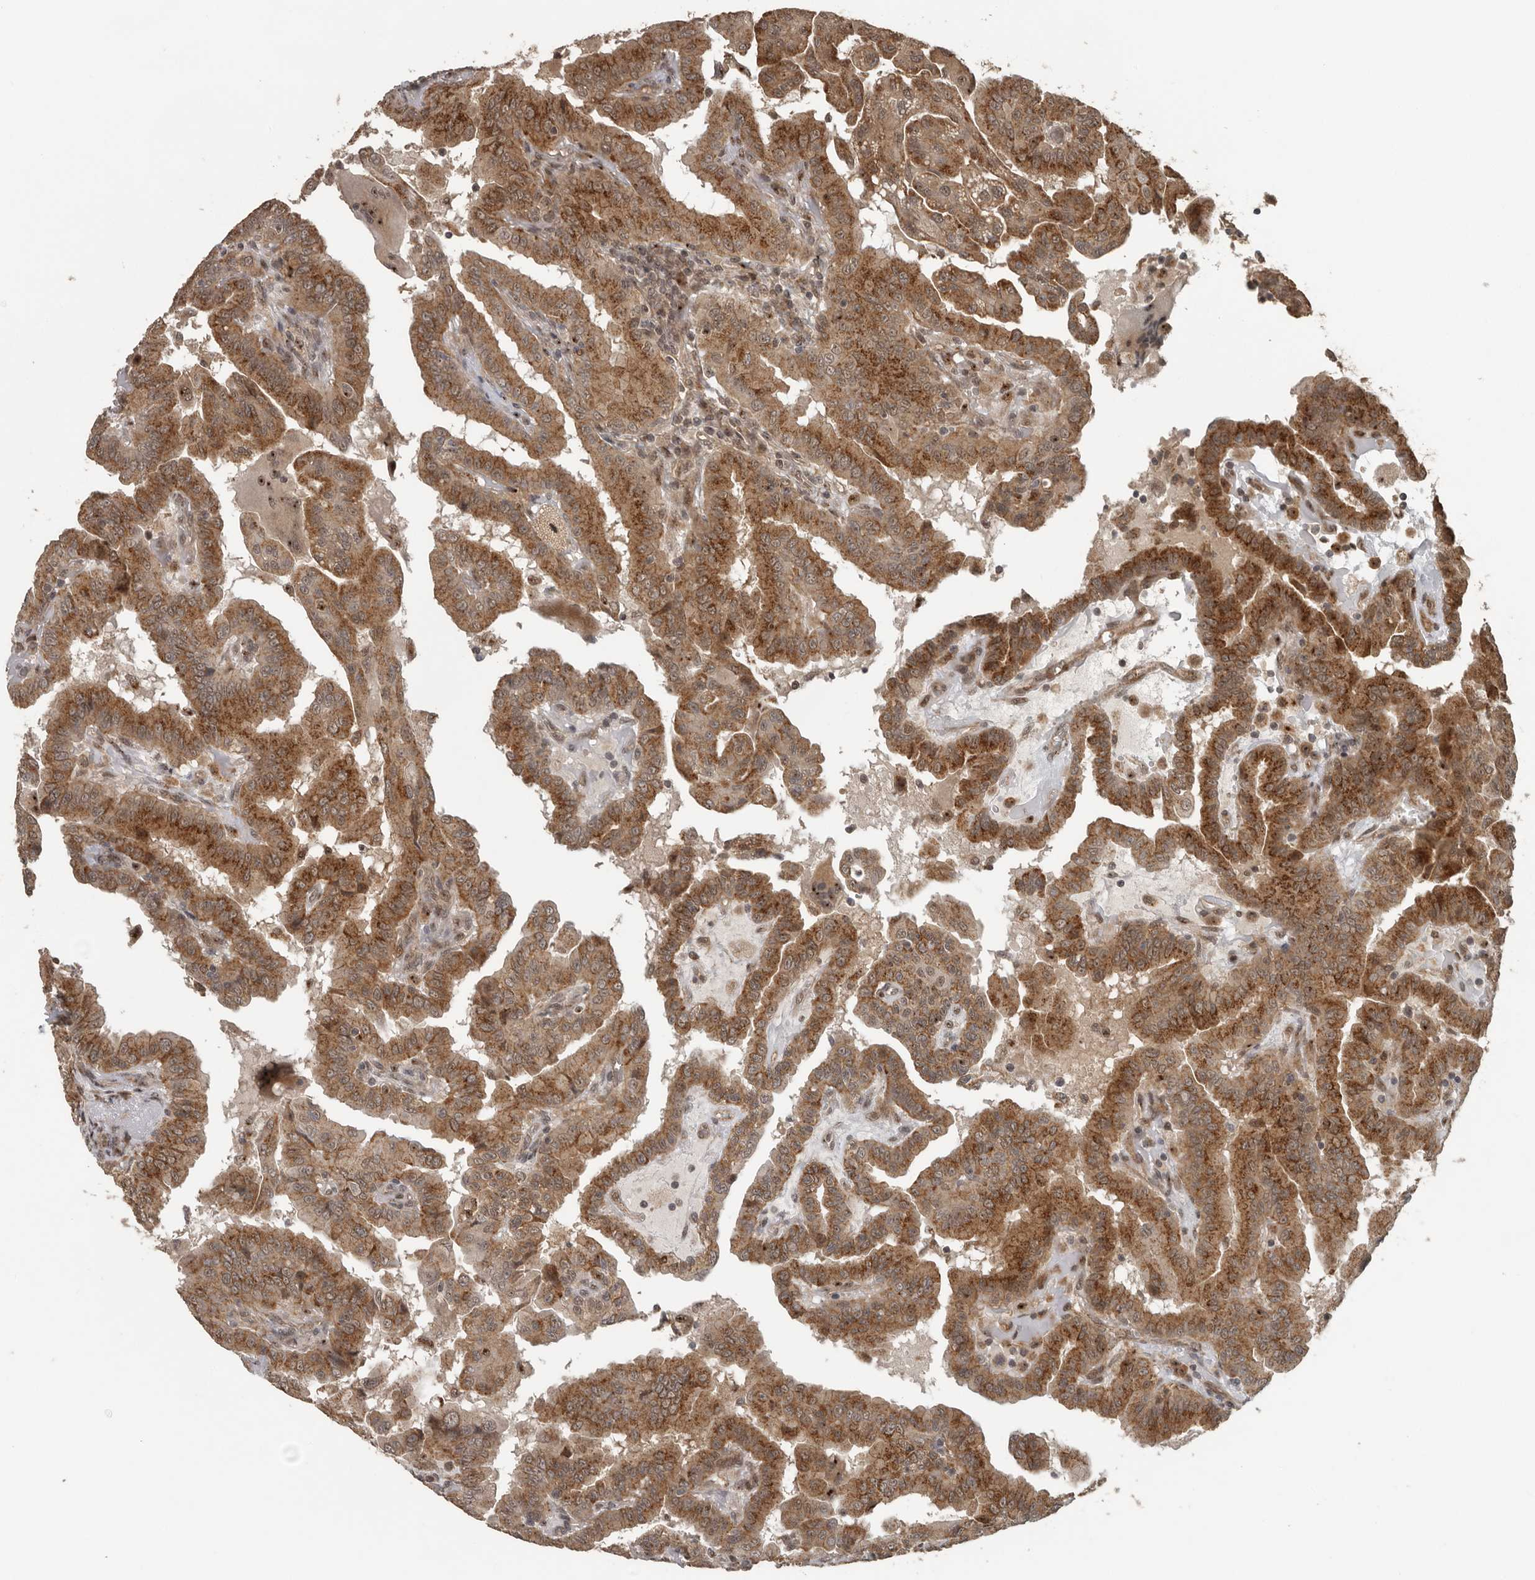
{"staining": {"intensity": "moderate", "quantity": ">75%", "location": "cytoplasmic/membranous,nuclear"}, "tissue": "thyroid cancer", "cell_type": "Tumor cells", "image_type": "cancer", "snomed": [{"axis": "morphology", "description": "Papillary adenocarcinoma, NOS"}, {"axis": "topography", "description": "Thyroid gland"}], "caption": "Moderate cytoplasmic/membranous and nuclear positivity is present in about >75% of tumor cells in thyroid cancer. (DAB (3,3'-diaminobenzidine) = brown stain, brightfield microscopy at high magnification).", "gene": "CEP350", "patient": {"sex": "male", "age": 33}}